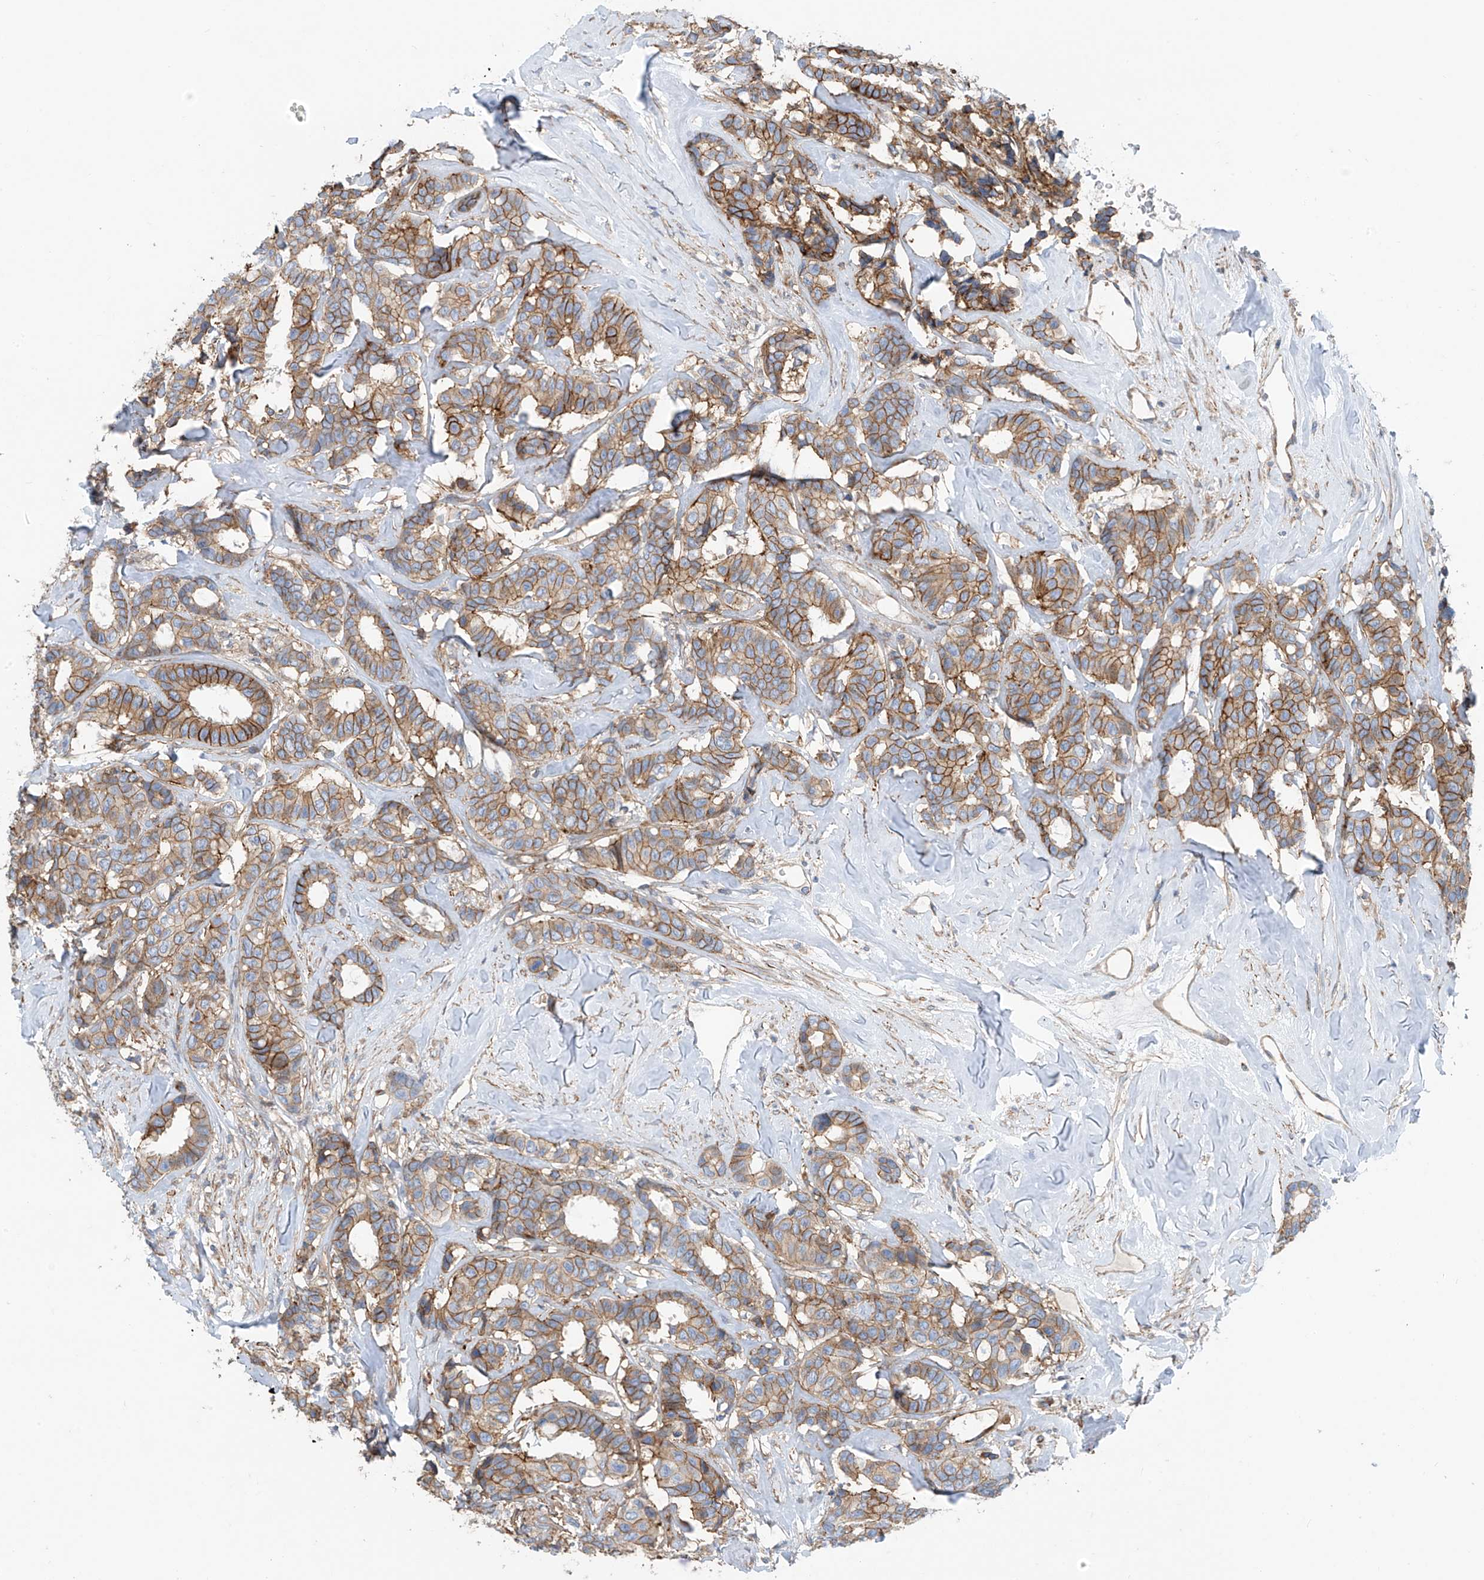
{"staining": {"intensity": "moderate", "quantity": ">75%", "location": "cytoplasmic/membranous"}, "tissue": "breast cancer", "cell_type": "Tumor cells", "image_type": "cancer", "snomed": [{"axis": "morphology", "description": "Duct carcinoma"}, {"axis": "topography", "description": "Breast"}], "caption": "This photomicrograph shows breast cancer stained with immunohistochemistry to label a protein in brown. The cytoplasmic/membranous of tumor cells show moderate positivity for the protein. Nuclei are counter-stained blue.", "gene": "SLC1A5", "patient": {"sex": "female", "age": 87}}